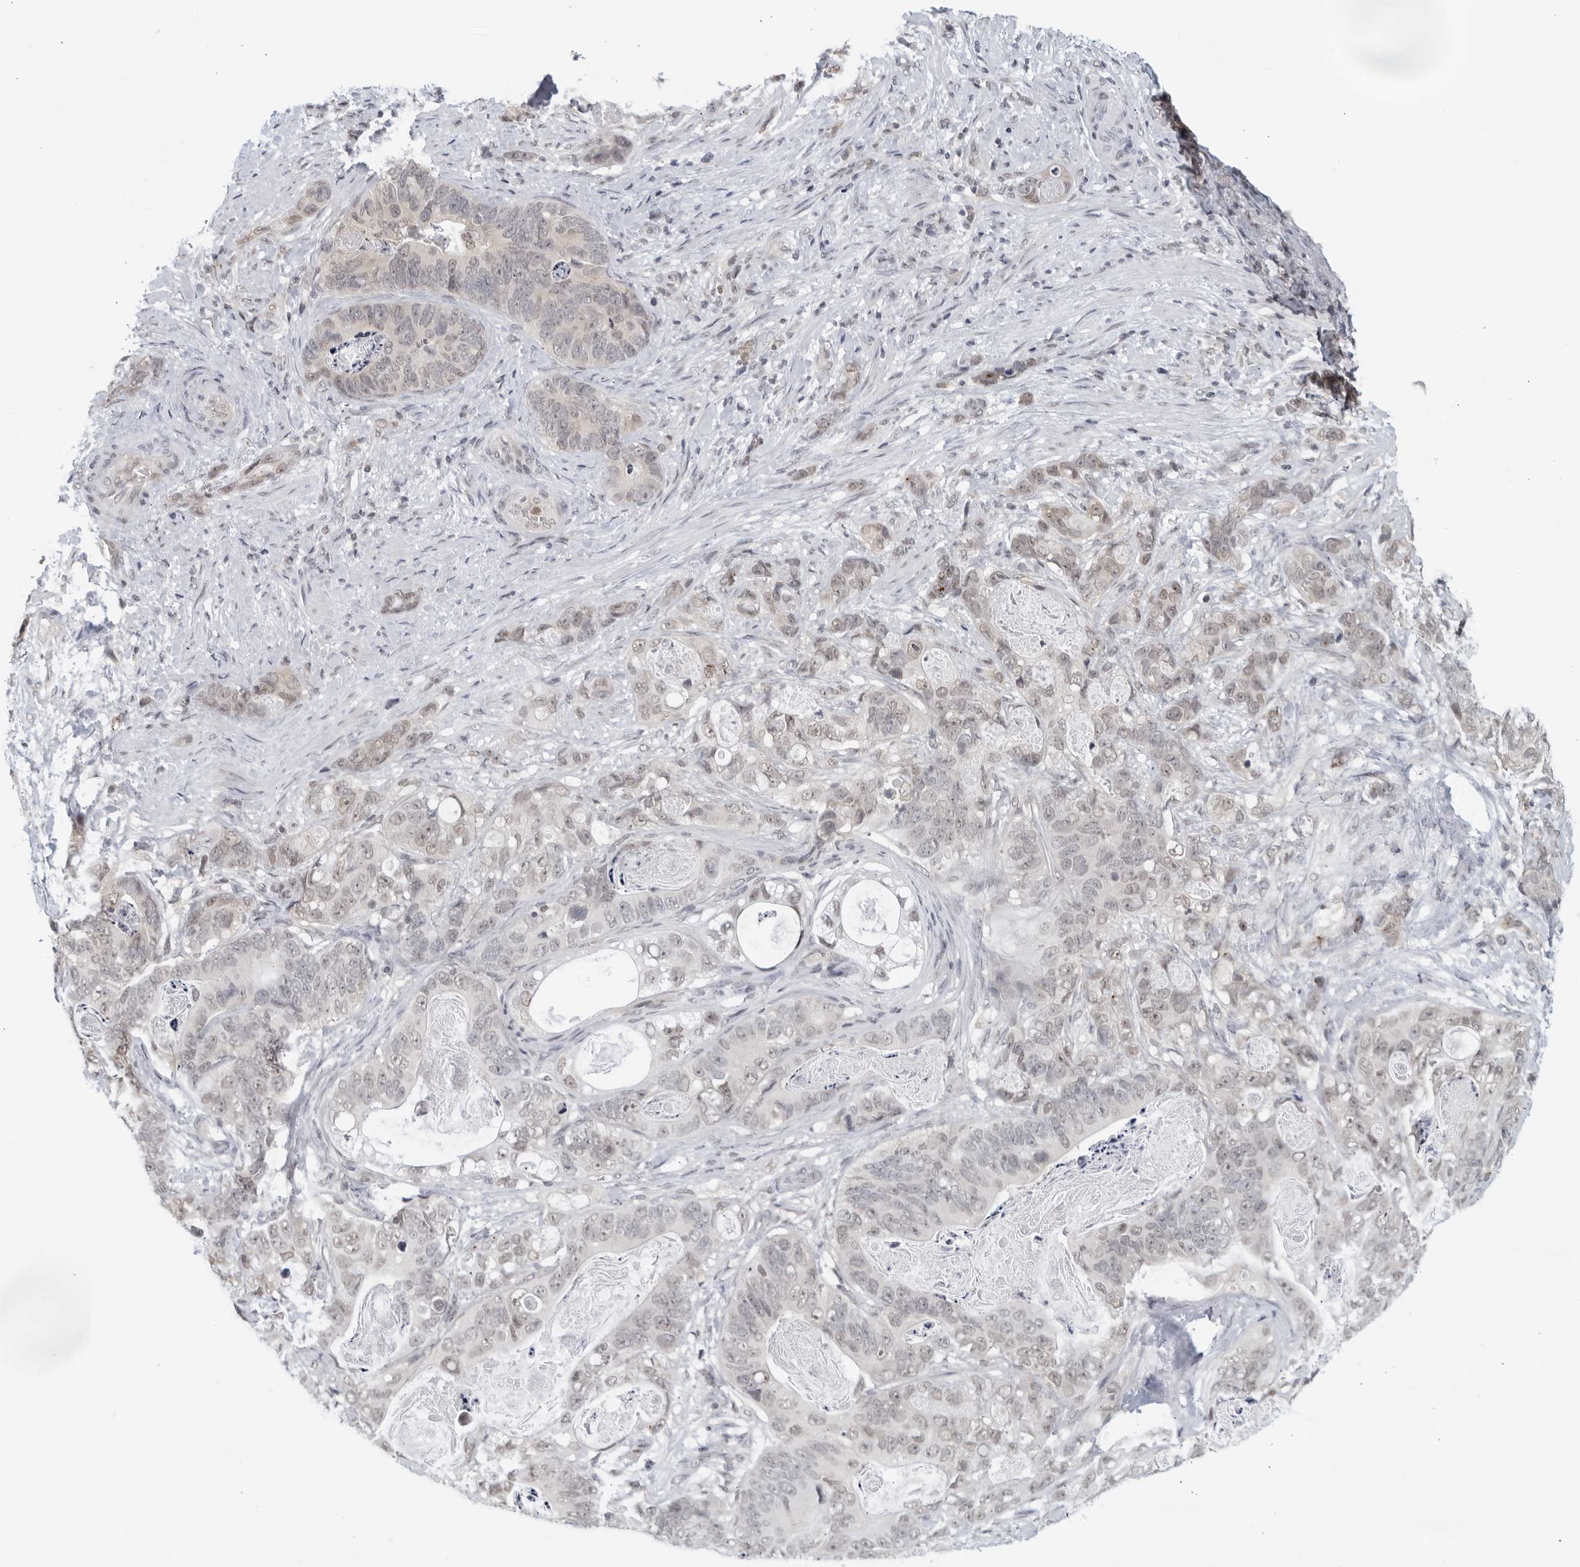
{"staining": {"intensity": "weak", "quantity": "25%-75%", "location": "nuclear"}, "tissue": "stomach cancer", "cell_type": "Tumor cells", "image_type": "cancer", "snomed": [{"axis": "morphology", "description": "Normal tissue, NOS"}, {"axis": "morphology", "description": "Adenocarcinoma, NOS"}, {"axis": "topography", "description": "Stomach"}], "caption": "Human adenocarcinoma (stomach) stained for a protein (brown) shows weak nuclear positive expression in approximately 25%-75% of tumor cells.", "gene": "CC2D1B", "patient": {"sex": "female", "age": 89}}